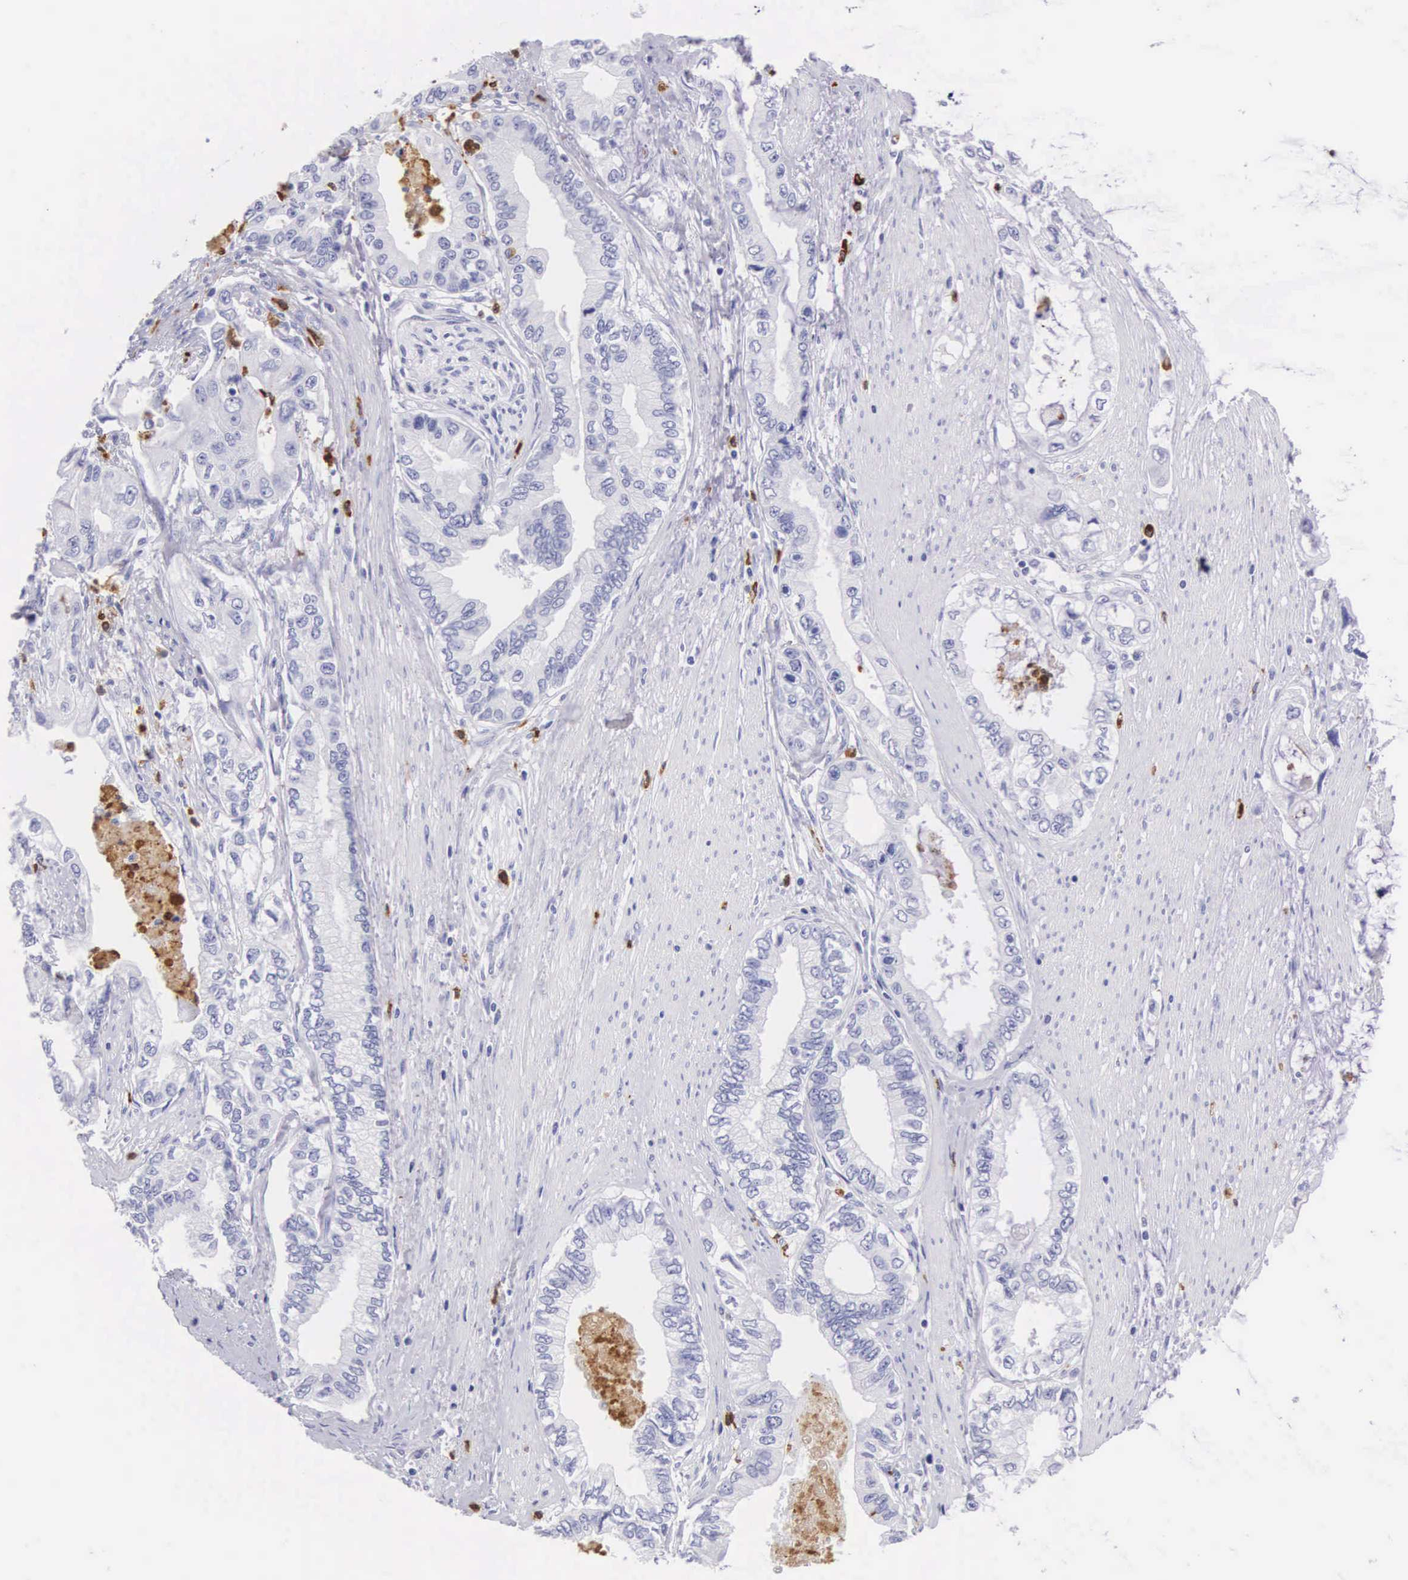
{"staining": {"intensity": "negative", "quantity": "none", "location": "none"}, "tissue": "pancreatic cancer", "cell_type": "Tumor cells", "image_type": "cancer", "snomed": [{"axis": "morphology", "description": "Adenocarcinoma, NOS"}, {"axis": "topography", "description": "Pancreas"}, {"axis": "topography", "description": "Stomach, upper"}], "caption": "The immunohistochemistry (IHC) histopathology image has no significant positivity in tumor cells of pancreatic adenocarcinoma tissue.", "gene": "FCN1", "patient": {"sex": "male", "age": 77}}